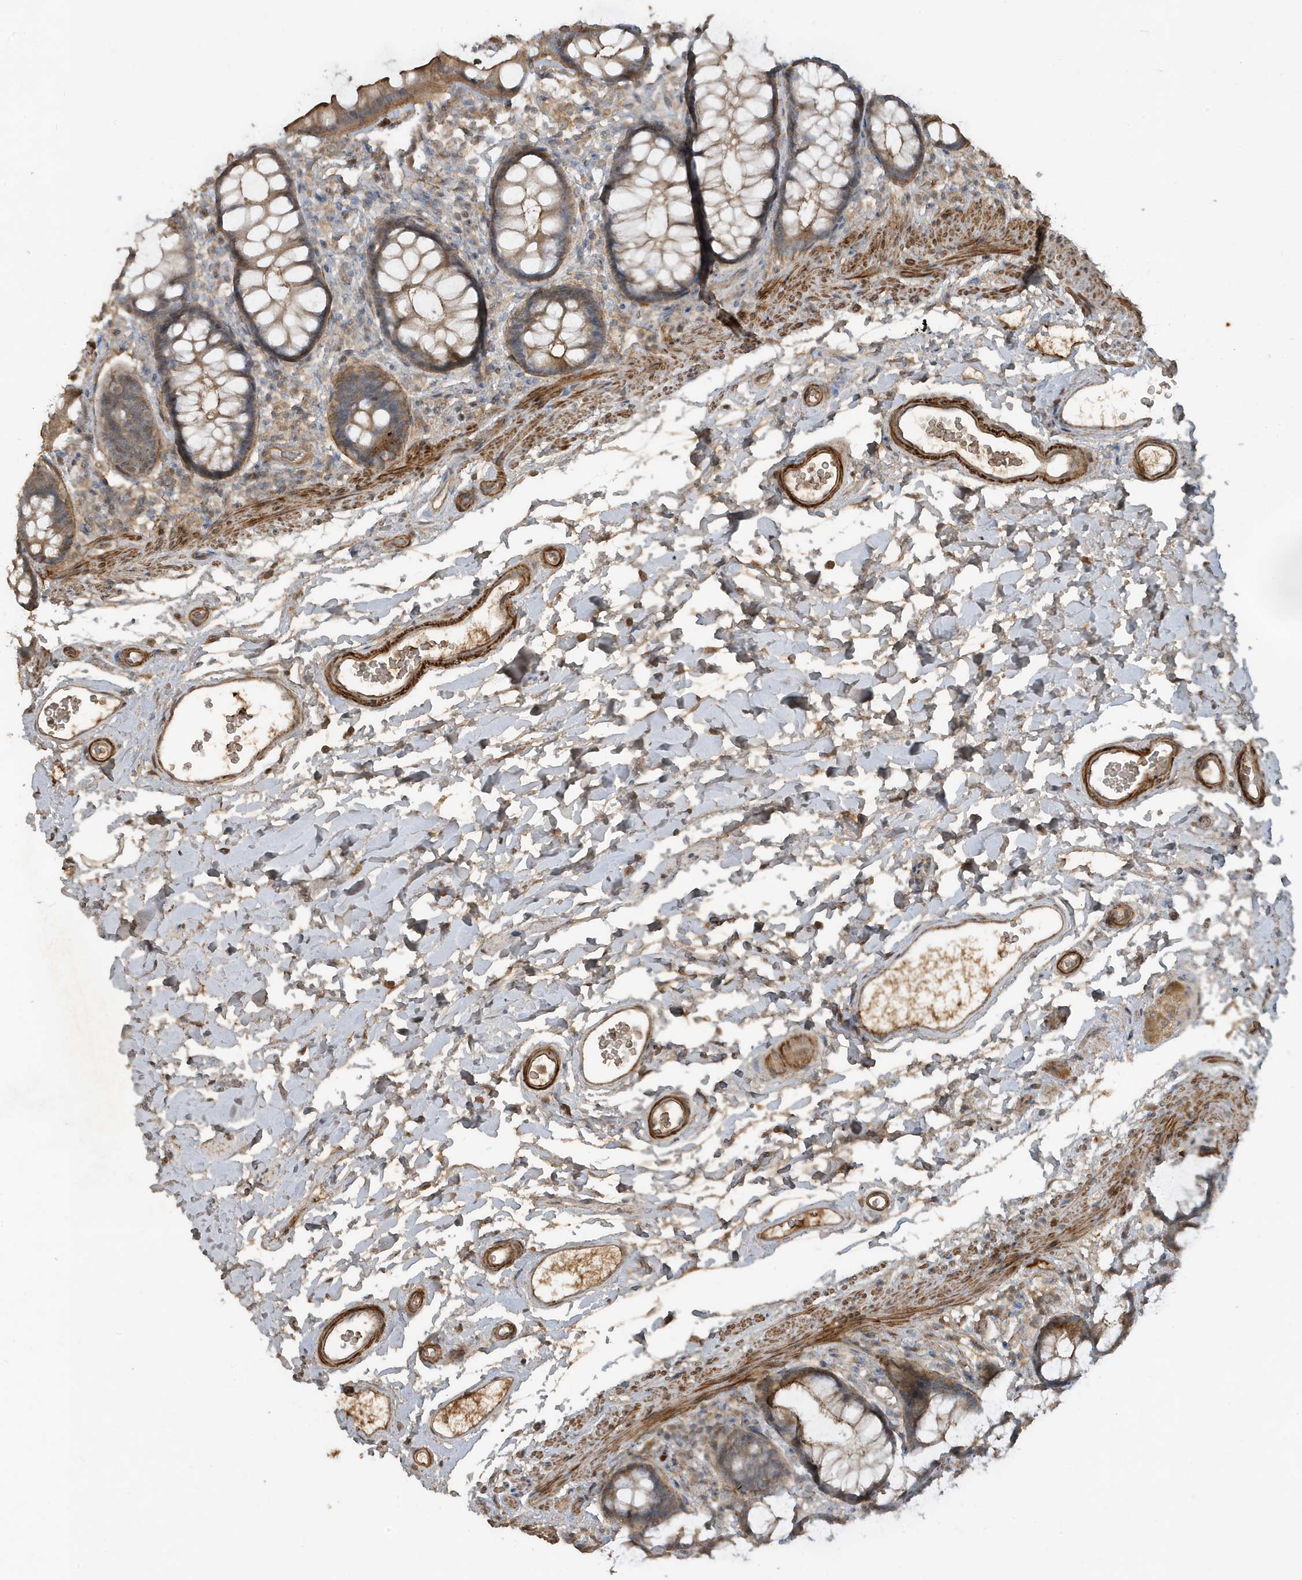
{"staining": {"intensity": "moderate", "quantity": ">75%", "location": "cytoplasmic/membranous"}, "tissue": "rectum", "cell_type": "Glandular cells", "image_type": "normal", "snomed": [{"axis": "morphology", "description": "Normal tissue, NOS"}, {"axis": "topography", "description": "Rectum"}], "caption": "Protein expression analysis of benign human rectum reveals moderate cytoplasmic/membranous staining in about >75% of glandular cells.", "gene": "PRRT3", "patient": {"sex": "female", "age": 65}}